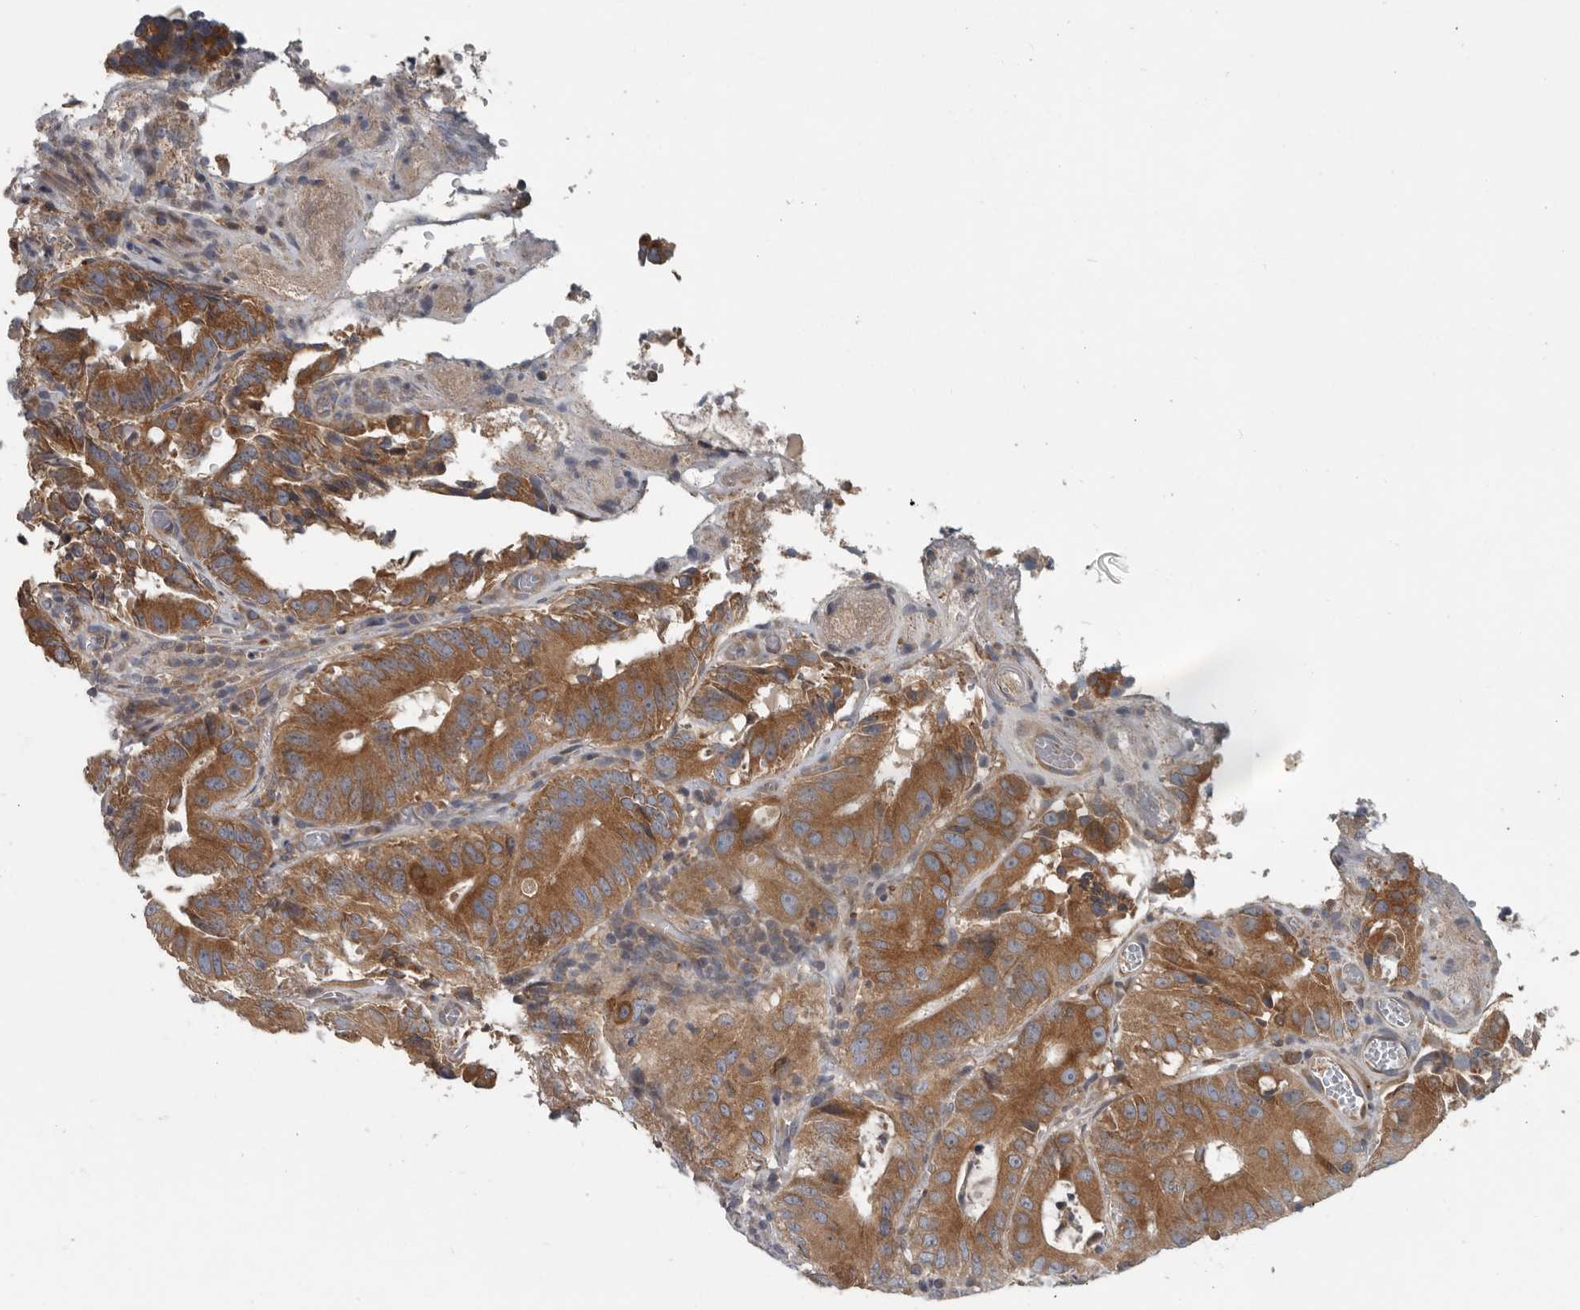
{"staining": {"intensity": "moderate", "quantity": ">75%", "location": "cytoplasmic/membranous"}, "tissue": "colorectal cancer", "cell_type": "Tumor cells", "image_type": "cancer", "snomed": [{"axis": "morphology", "description": "Adenocarcinoma, NOS"}, {"axis": "topography", "description": "Colon"}], "caption": "Moderate cytoplasmic/membranous staining is present in approximately >75% of tumor cells in adenocarcinoma (colorectal).", "gene": "TMEM199", "patient": {"sex": "male", "age": 83}}